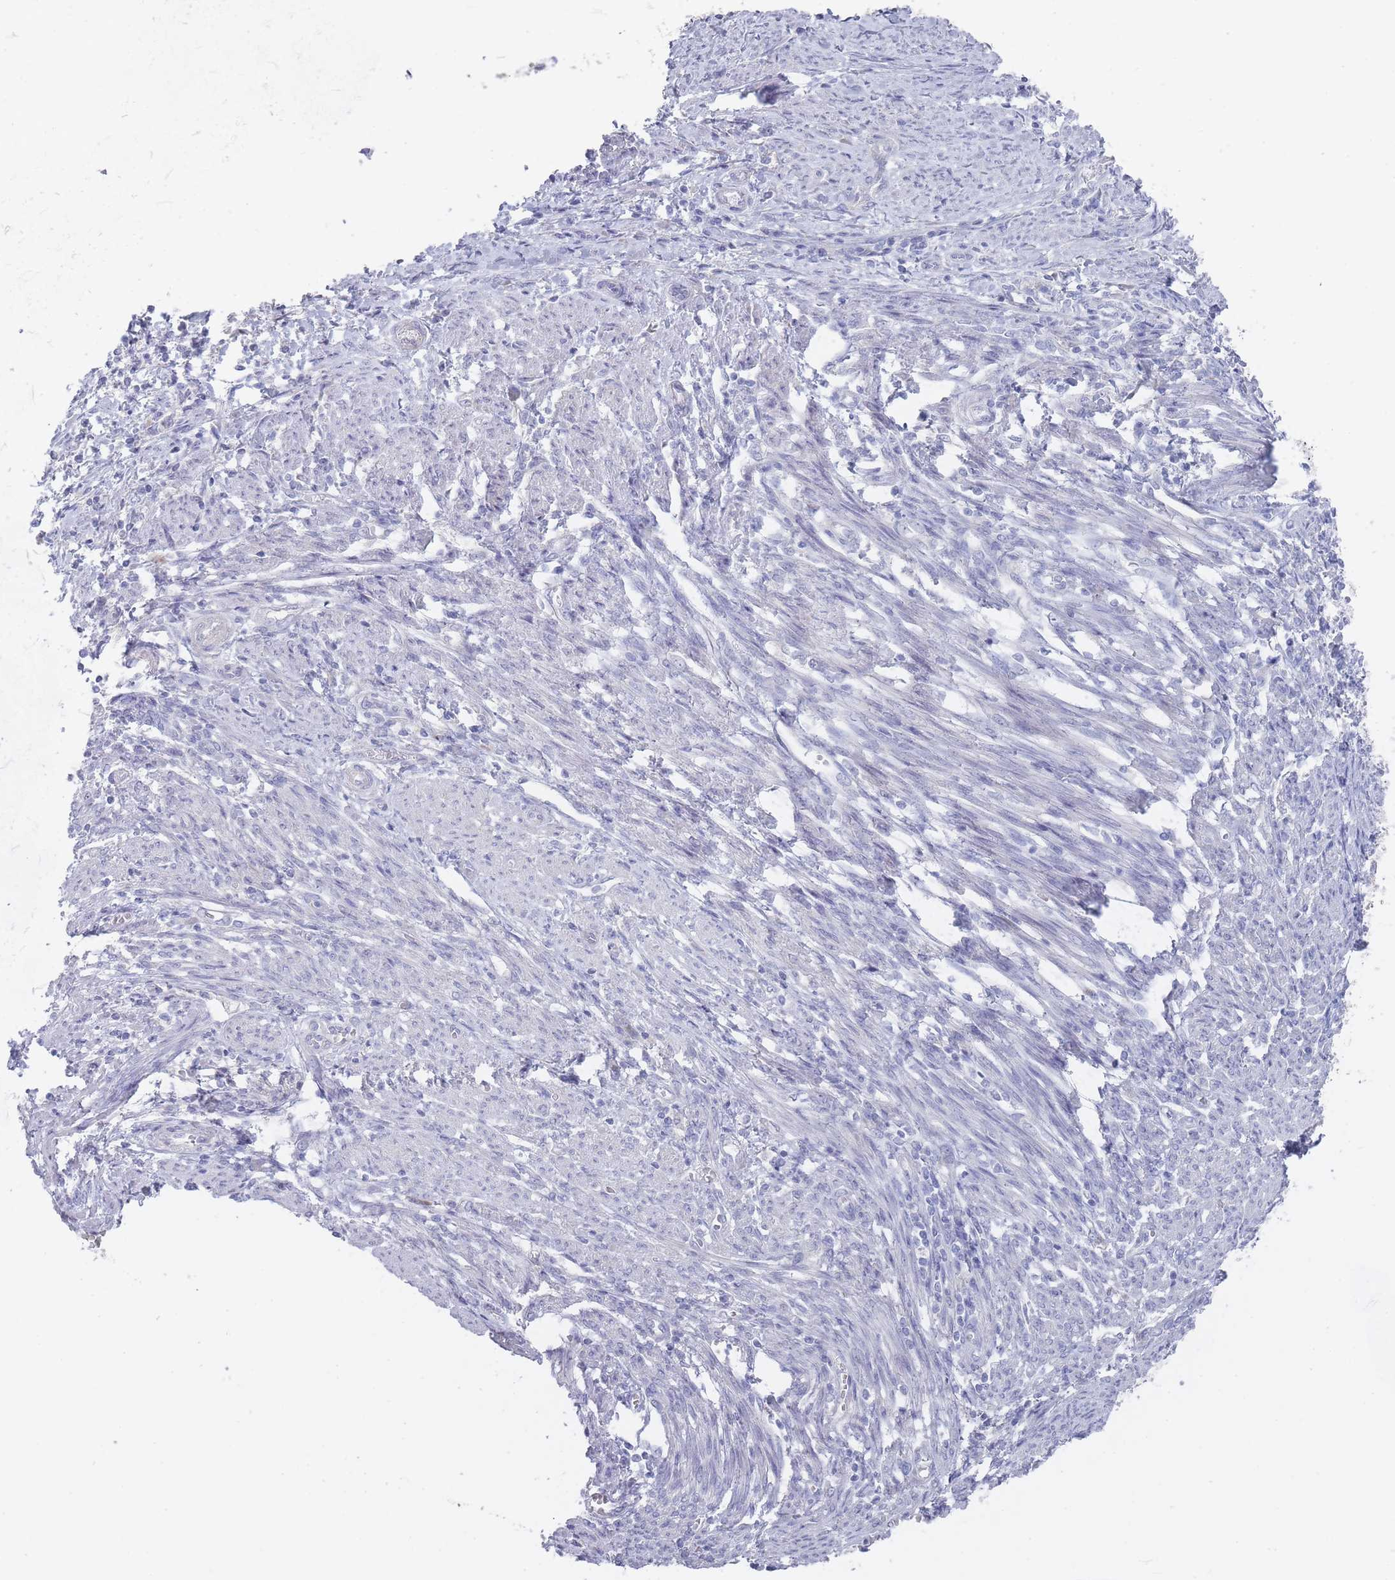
{"staining": {"intensity": "negative", "quantity": "none", "location": "none"}, "tissue": "endometrial cancer", "cell_type": "Tumor cells", "image_type": "cancer", "snomed": [{"axis": "morphology", "description": "Adenocarcinoma, NOS"}, {"axis": "topography", "description": "Endometrium"}], "caption": "Histopathology image shows no significant protein staining in tumor cells of endometrial cancer.", "gene": "PIGU", "patient": {"sex": "female", "age": 62}}